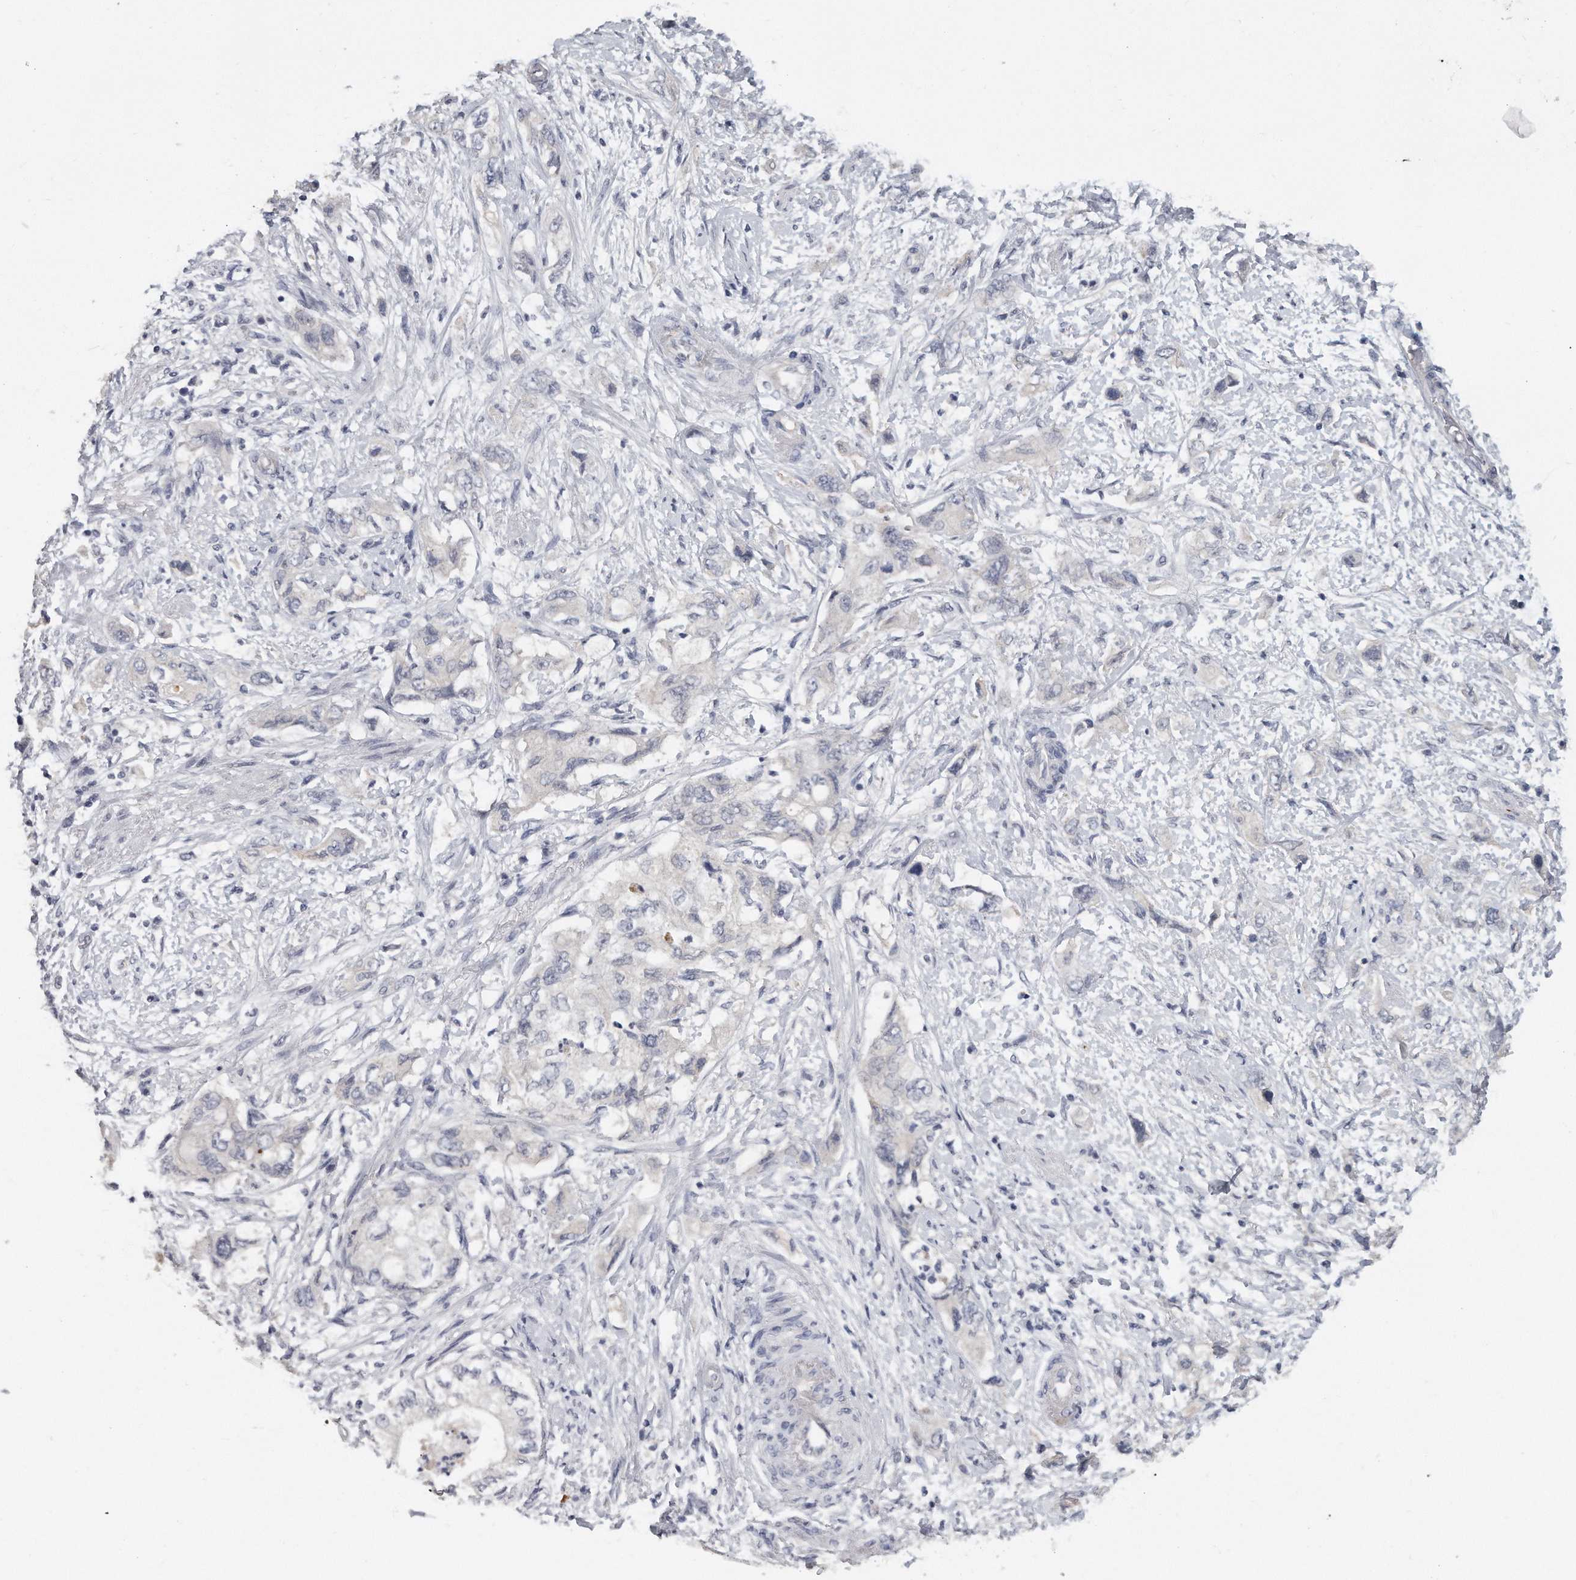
{"staining": {"intensity": "negative", "quantity": "none", "location": "none"}, "tissue": "pancreatic cancer", "cell_type": "Tumor cells", "image_type": "cancer", "snomed": [{"axis": "morphology", "description": "Adenocarcinoma, NOS"}, {"axis": "topography", "description": "Pancreas"}], "caption": "Tumor cells are negative for brown protein staining in adenocarcinoma (pancreatic). The staining was performed using DAB to visualize the protein expression in brown, while the nuclei were stained in blue with hematoxylin (Magnification: 20x).", "gene": "KLHL7", "patient": {"sex": "female", "age": 73}}